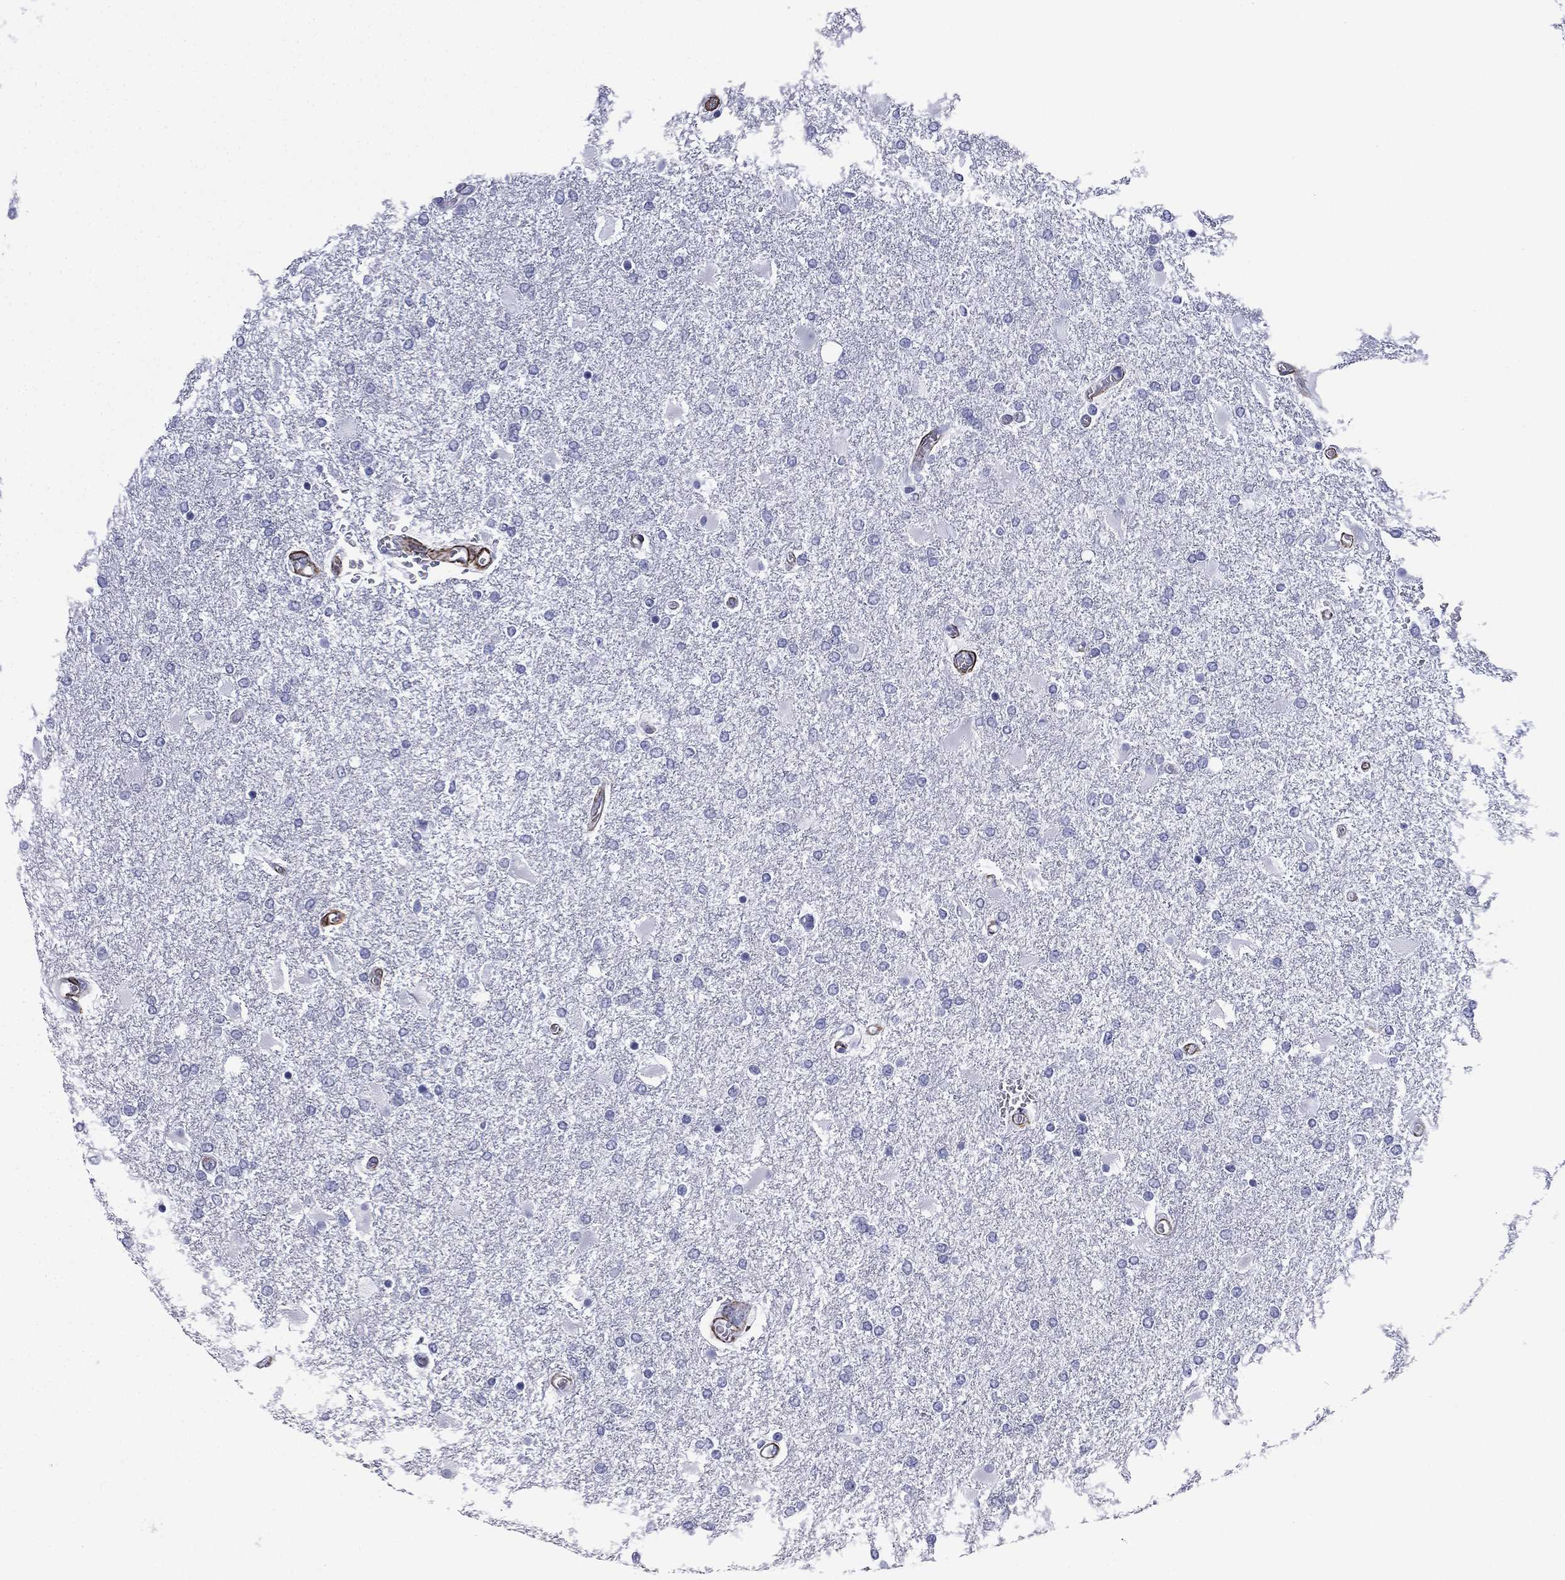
{"staining": {"intensity": "negative", "quantity": "none", "location": "none"}, "tissue": "glioma", "cell_type": "Tumor cells", "image_type": "cancer", "snomed": [{"axis": "morphology", "description": "Glioma, malignant, High grade"}, {"axis": "topography", "description": "Cerebral cortex"}], "caption": "A high-resolution histopathology image shows immunohistochemistry staining of glioma, which displays no significant expression in tumor cells.", "gene": "CAVIN3", "patient": {"sex": "male", "age": 79}}